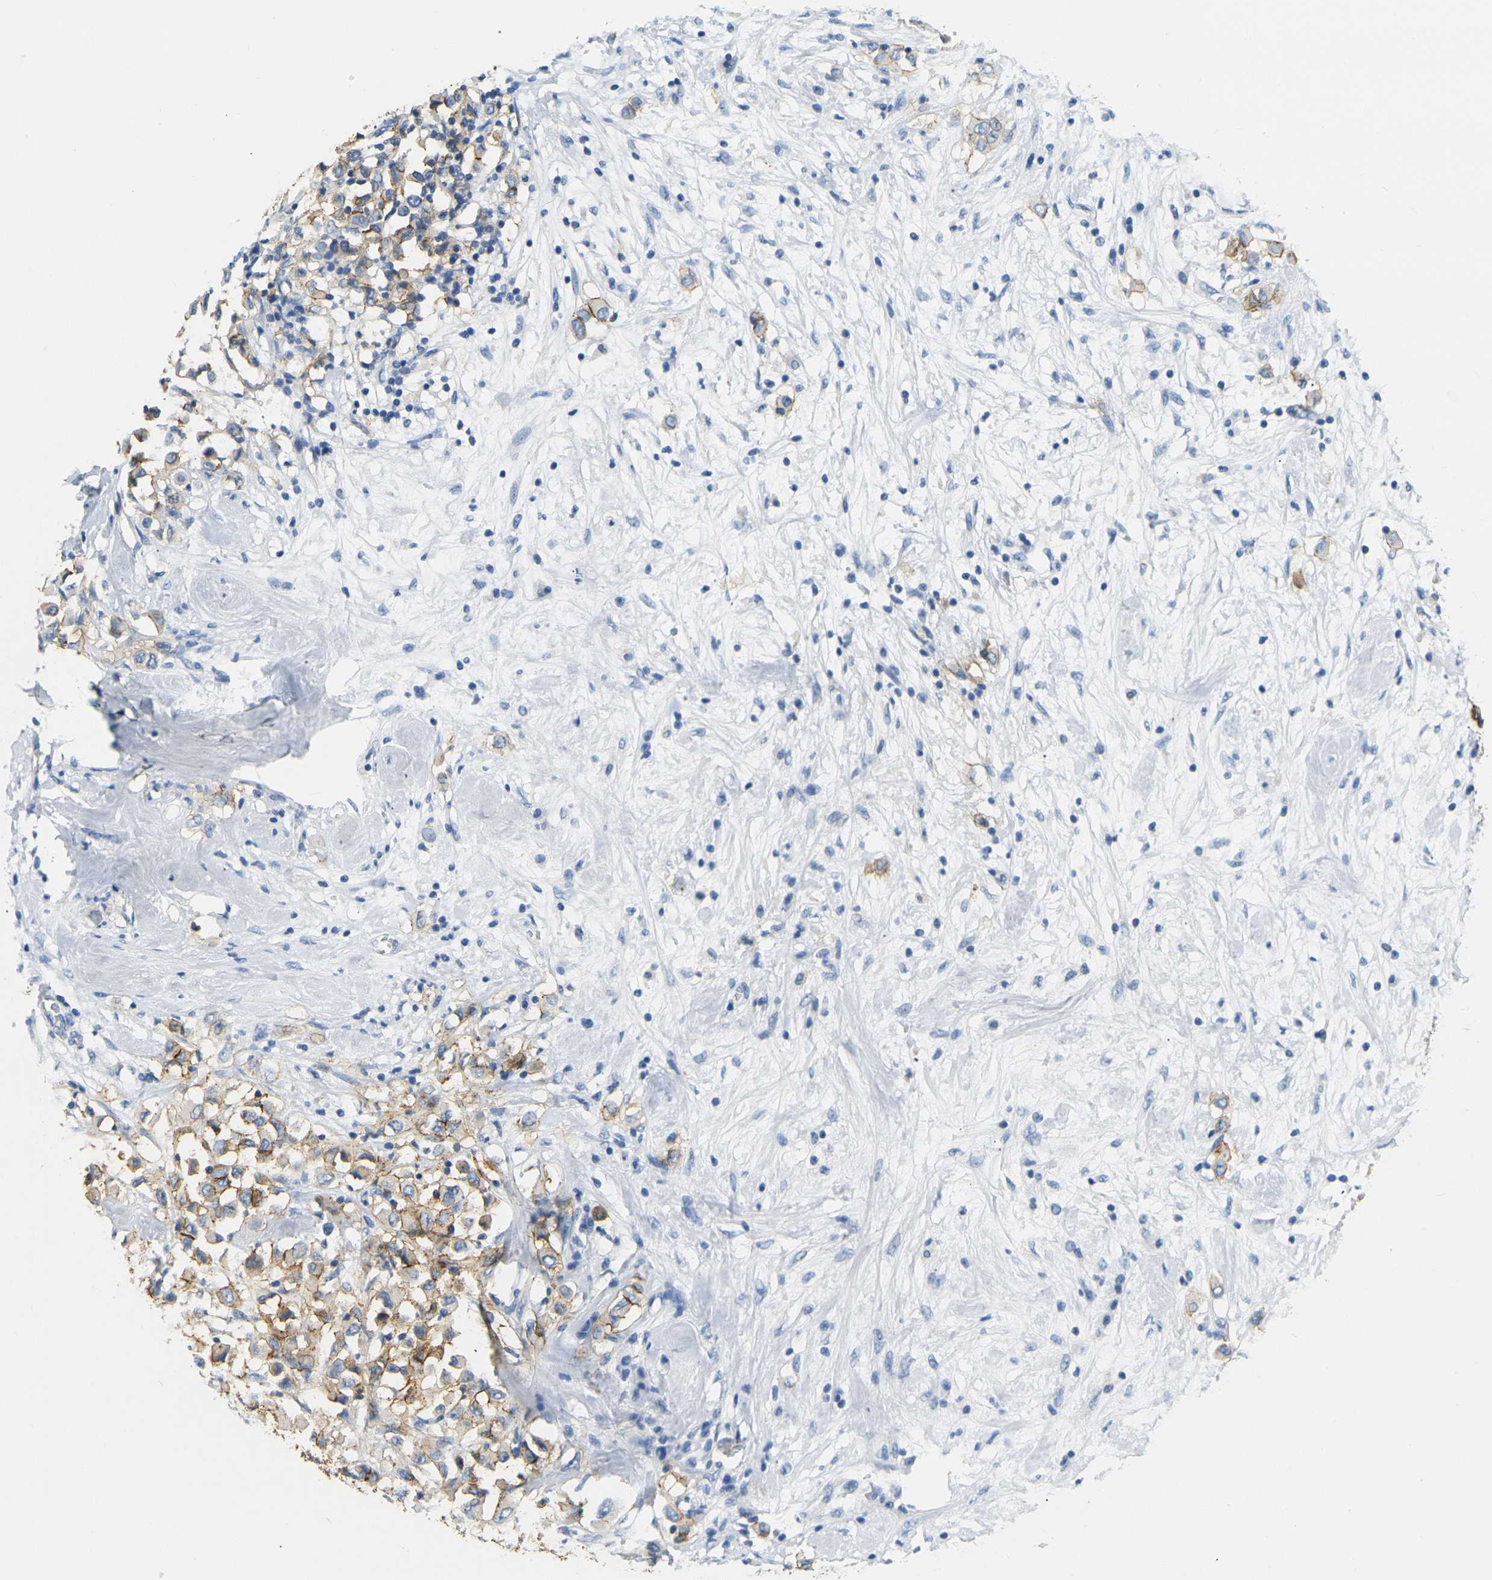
{"staining": {"intensity": "moderate", "quantity": ">75%", "location": "cytoplasmic/membranous"}, "tissue": "breast cancer", "cell_type": "Tumor cells", "image_type": "cancer", "snomed": [{"axis": "morphology", "description": "Duct carcinoma"}, {"axis": "topography", "description": "Breast"}], "caption": "This image exhibits immunohistochemistry staining of human breast intraductal carcinoma, with medium moderate cytoplasmic/membranous staining in approximately >75% of tumor cells.", "gene": "CLDN7", "patient": {"sex": "female", "age": 61}}